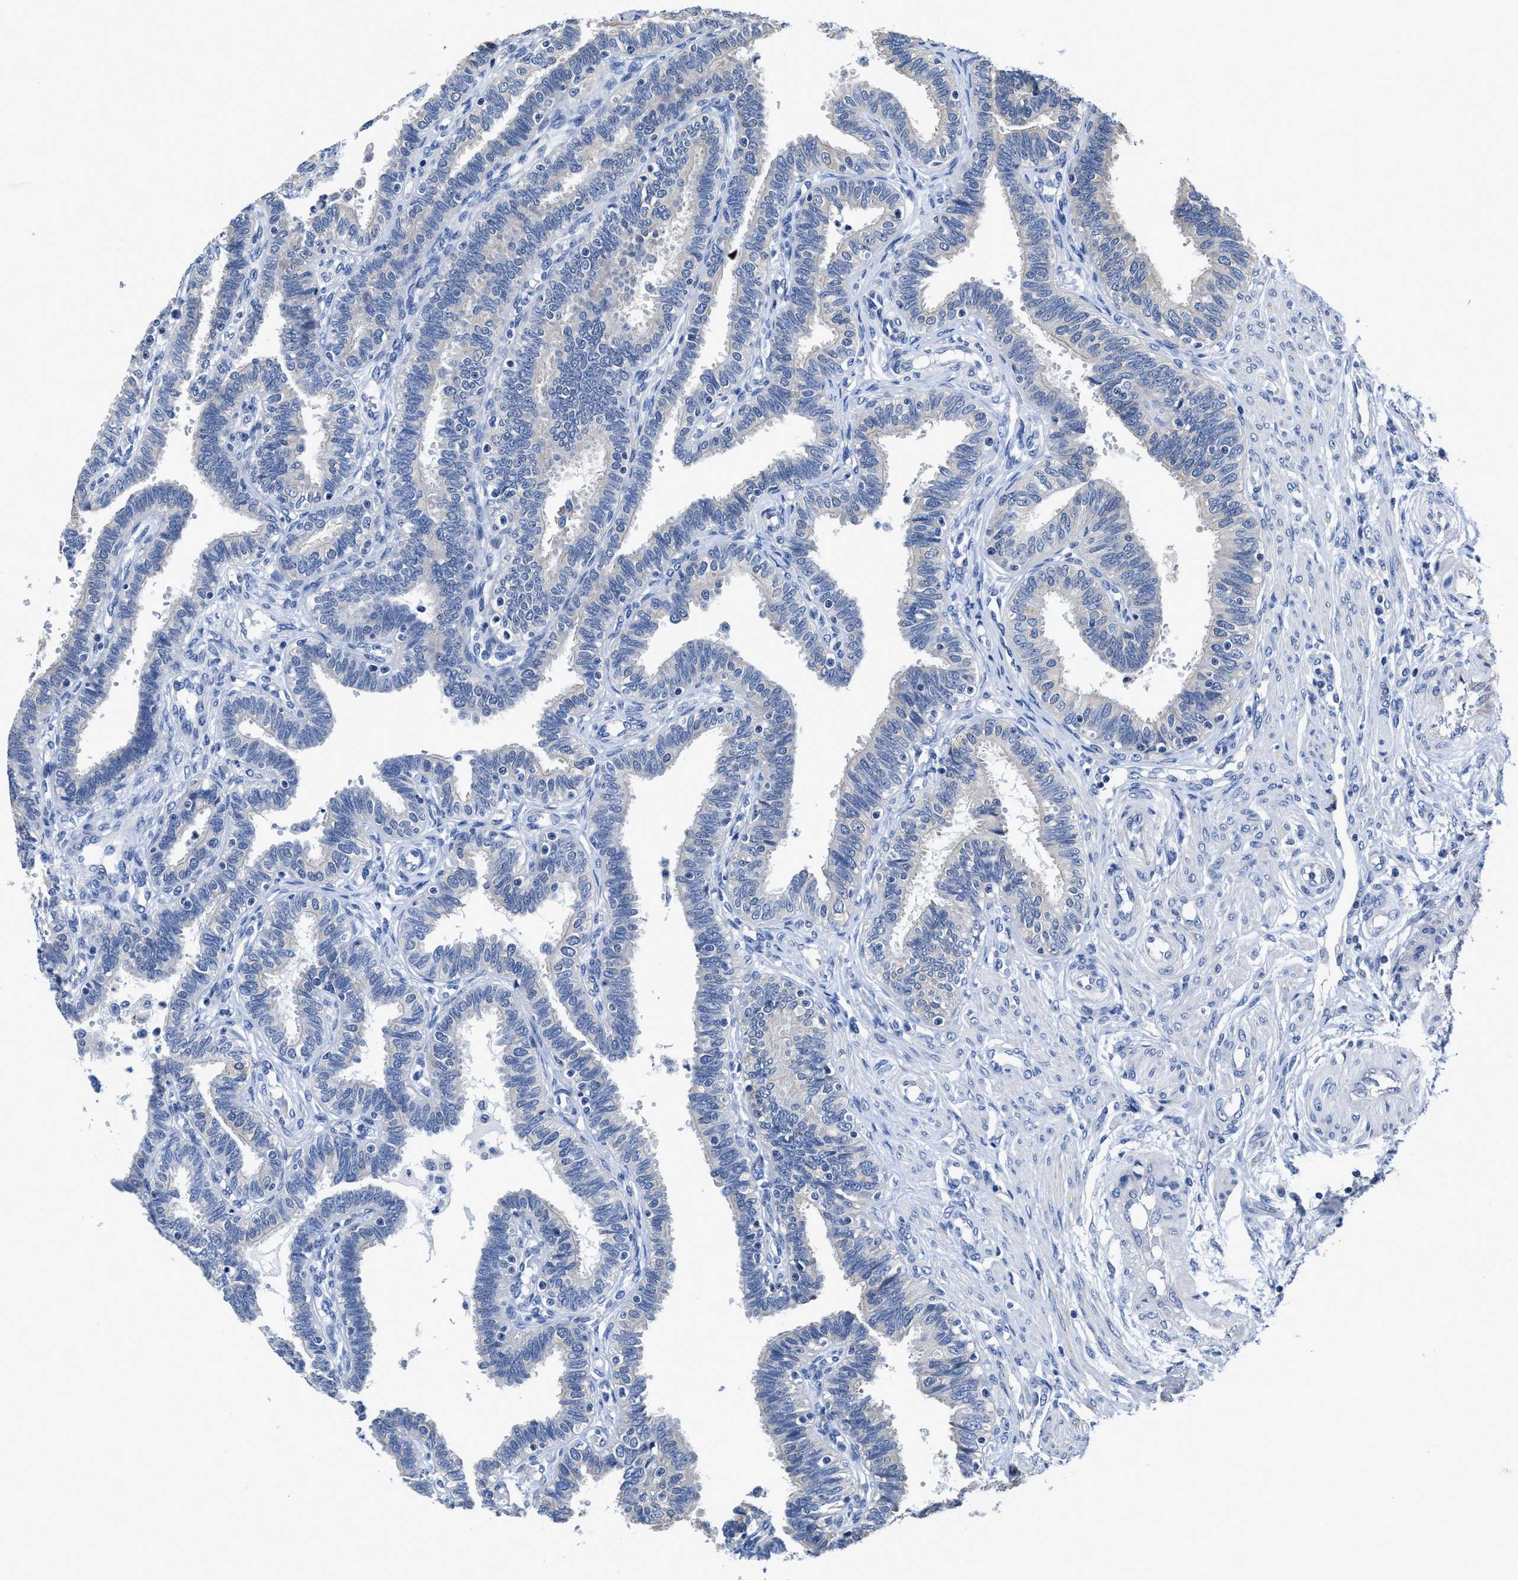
{"staining": {"intensity": "negative", "quantity": "none", "location": "none"}, "tissue": "fallopian tube", "cell_type": "Glandular cells", "image_type": "normal", "snomed": [{"axis": "morphology", "description": "Normal tissue, NOS"}, {"axis": "topography", "description": "Fallopian tube"}, {"axis": "topography", "description": "Placenta"}], "caption": "This is a image of IHC staining of normal fallopian tube, which shows no expression in glandular cells.", "gene": "HOOK1", "patient": {"sex": "female", "age": 34}}